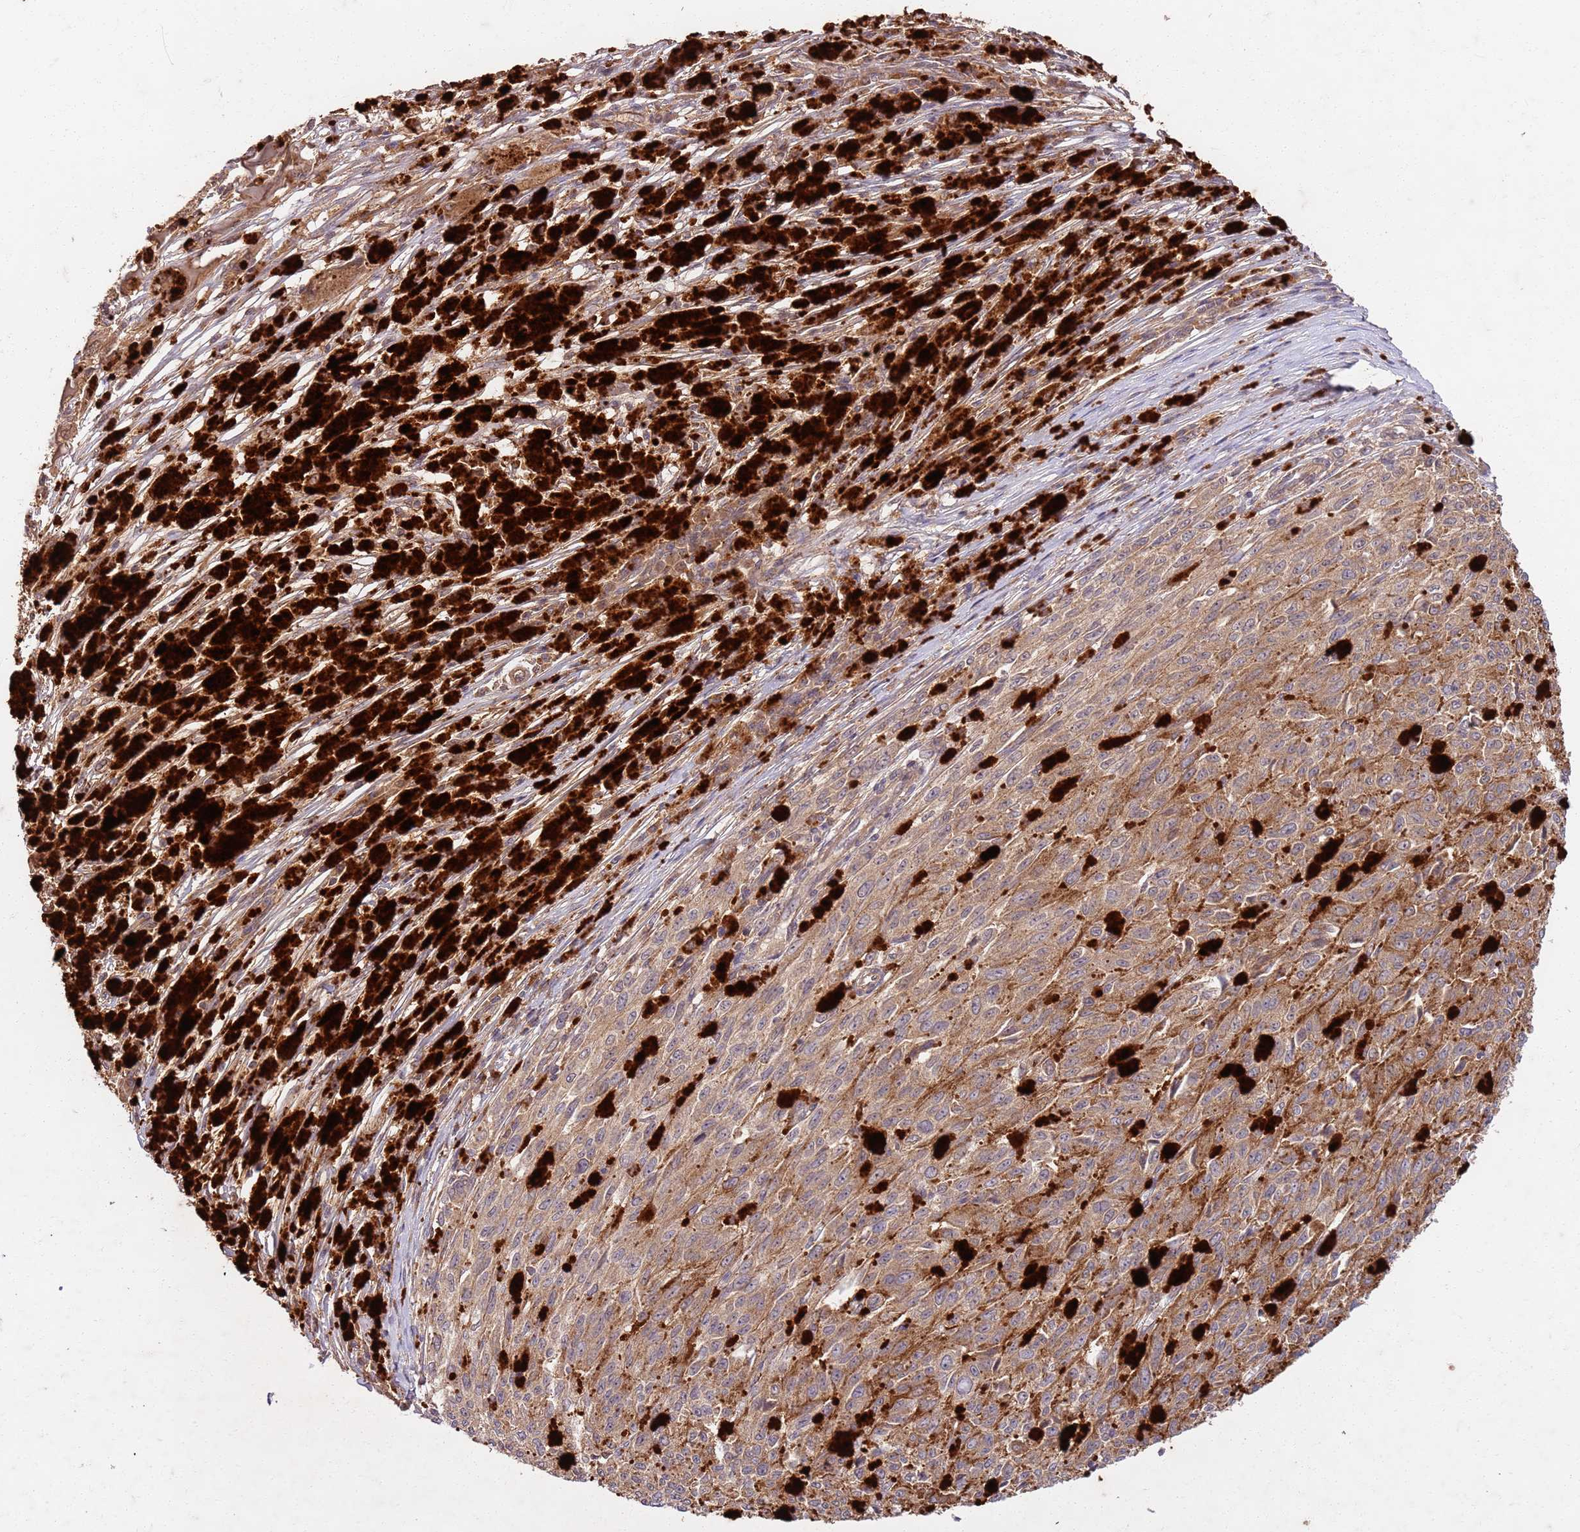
{"staining": {"intensity": "weak", "quantity": ">75%", "location": "cytoplasmic/membranous"}, "tissue": "melanoma", "cell_type": "Tumor cells", "image_type": "cancer", "snomed": [{"axis": "morphology", "description": "Malignant melanoma, NOS"}, {"axis": "topography", "description": "Skin"}], "caption": "Tumor cells reveal low levels of weak cytoplasmic/membranous expression in about >75% of cells in human malignant melanoma. Nuclei are stained in blue.", "gene": "UBE3A", "patient": {"sex": "female", "age": 52}}